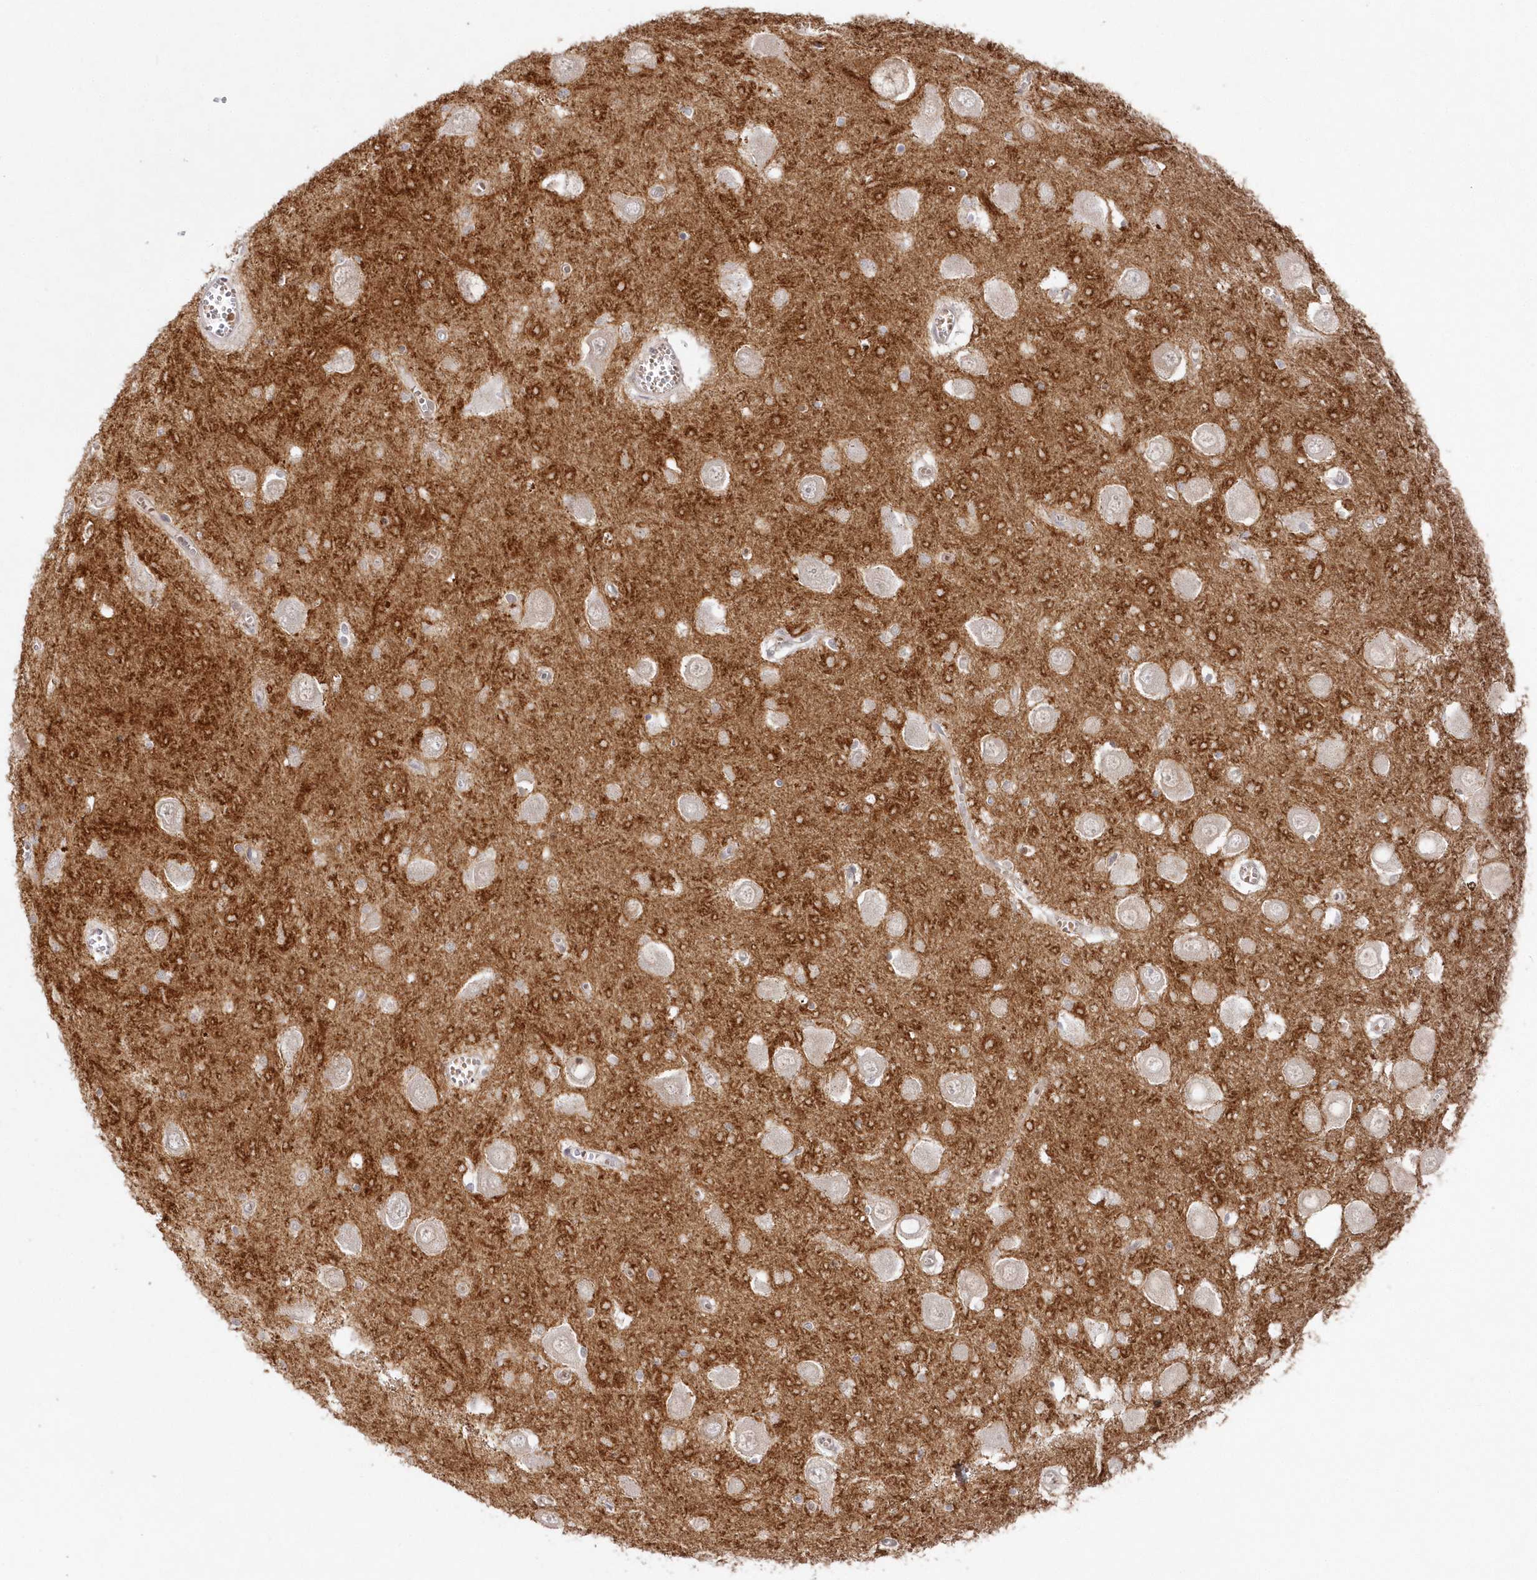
{"staining": {"intensity": "moderate", "quantity": "25%-75%", "location": "cytoplasmic/membranous"}, "tissue": "hippocampus", "cell_type": "Glial cells", "image_type": "normal", "snomed": [{"axis": "morphology", "description": "Normal tissue, NOS"}, {"axis": "topography", "description": "Hippocampus"}], "caption": "Immunohistochemistry histopathology image of unremarkable hippocampus: human hippocampus stained using immunohistochemistry (IHC) exhibits medium levels of moderate protein expression localized specifically in the cytoplasmic/membranous of glial cells, appearing as a cytoplasmic/membranous brown color.", "gene": "GBE1", "patient": {"sex": "male", "age": 70}}